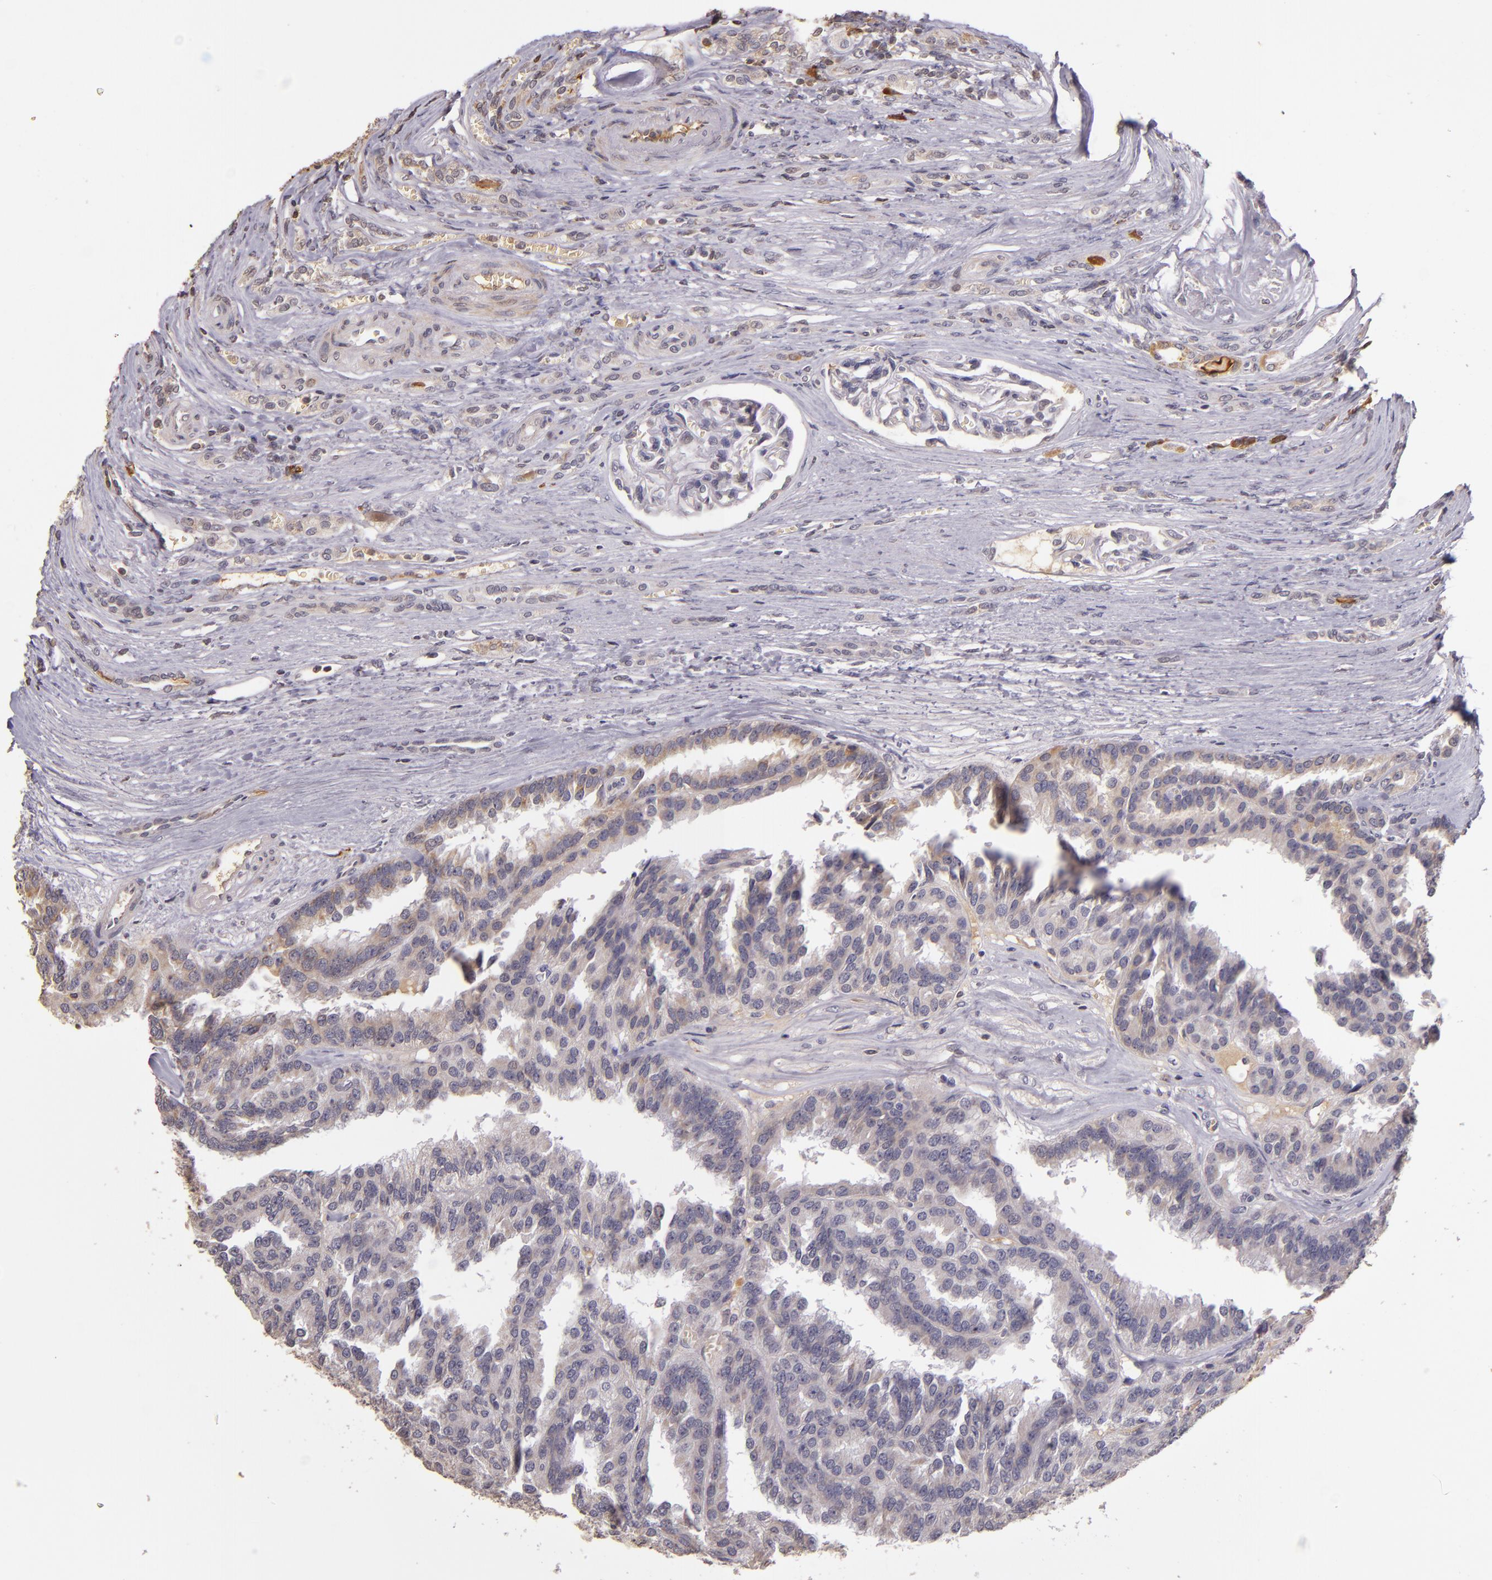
{"staining": {"intensity": "weak", "quantity": ">75%", "location": "cytoplasmic/membranous"}, "tissue": "renal cancer", "cell_type": "Tumor cells", "image_type": "cancer", "snomed": [{"axis": "morphology", "description": "Adenocarcinoma, NOS"}, {"axis": "topography", "description": "Kidney"}], "caption": "IHC staining of renal cancer (adenocarcinoma), which demonstrates low levels of weak cytoplasmic/membranous expression in approximately >75% of tumor cells indicating weak cytoplasmic/membranous protein expression. The staining was performed using DAB (brown) for protein detection and nuclei were counterstained in hematoxylin (blue).", "gene": "ABL1", "patient": {"sex": "male", "age": 46}}